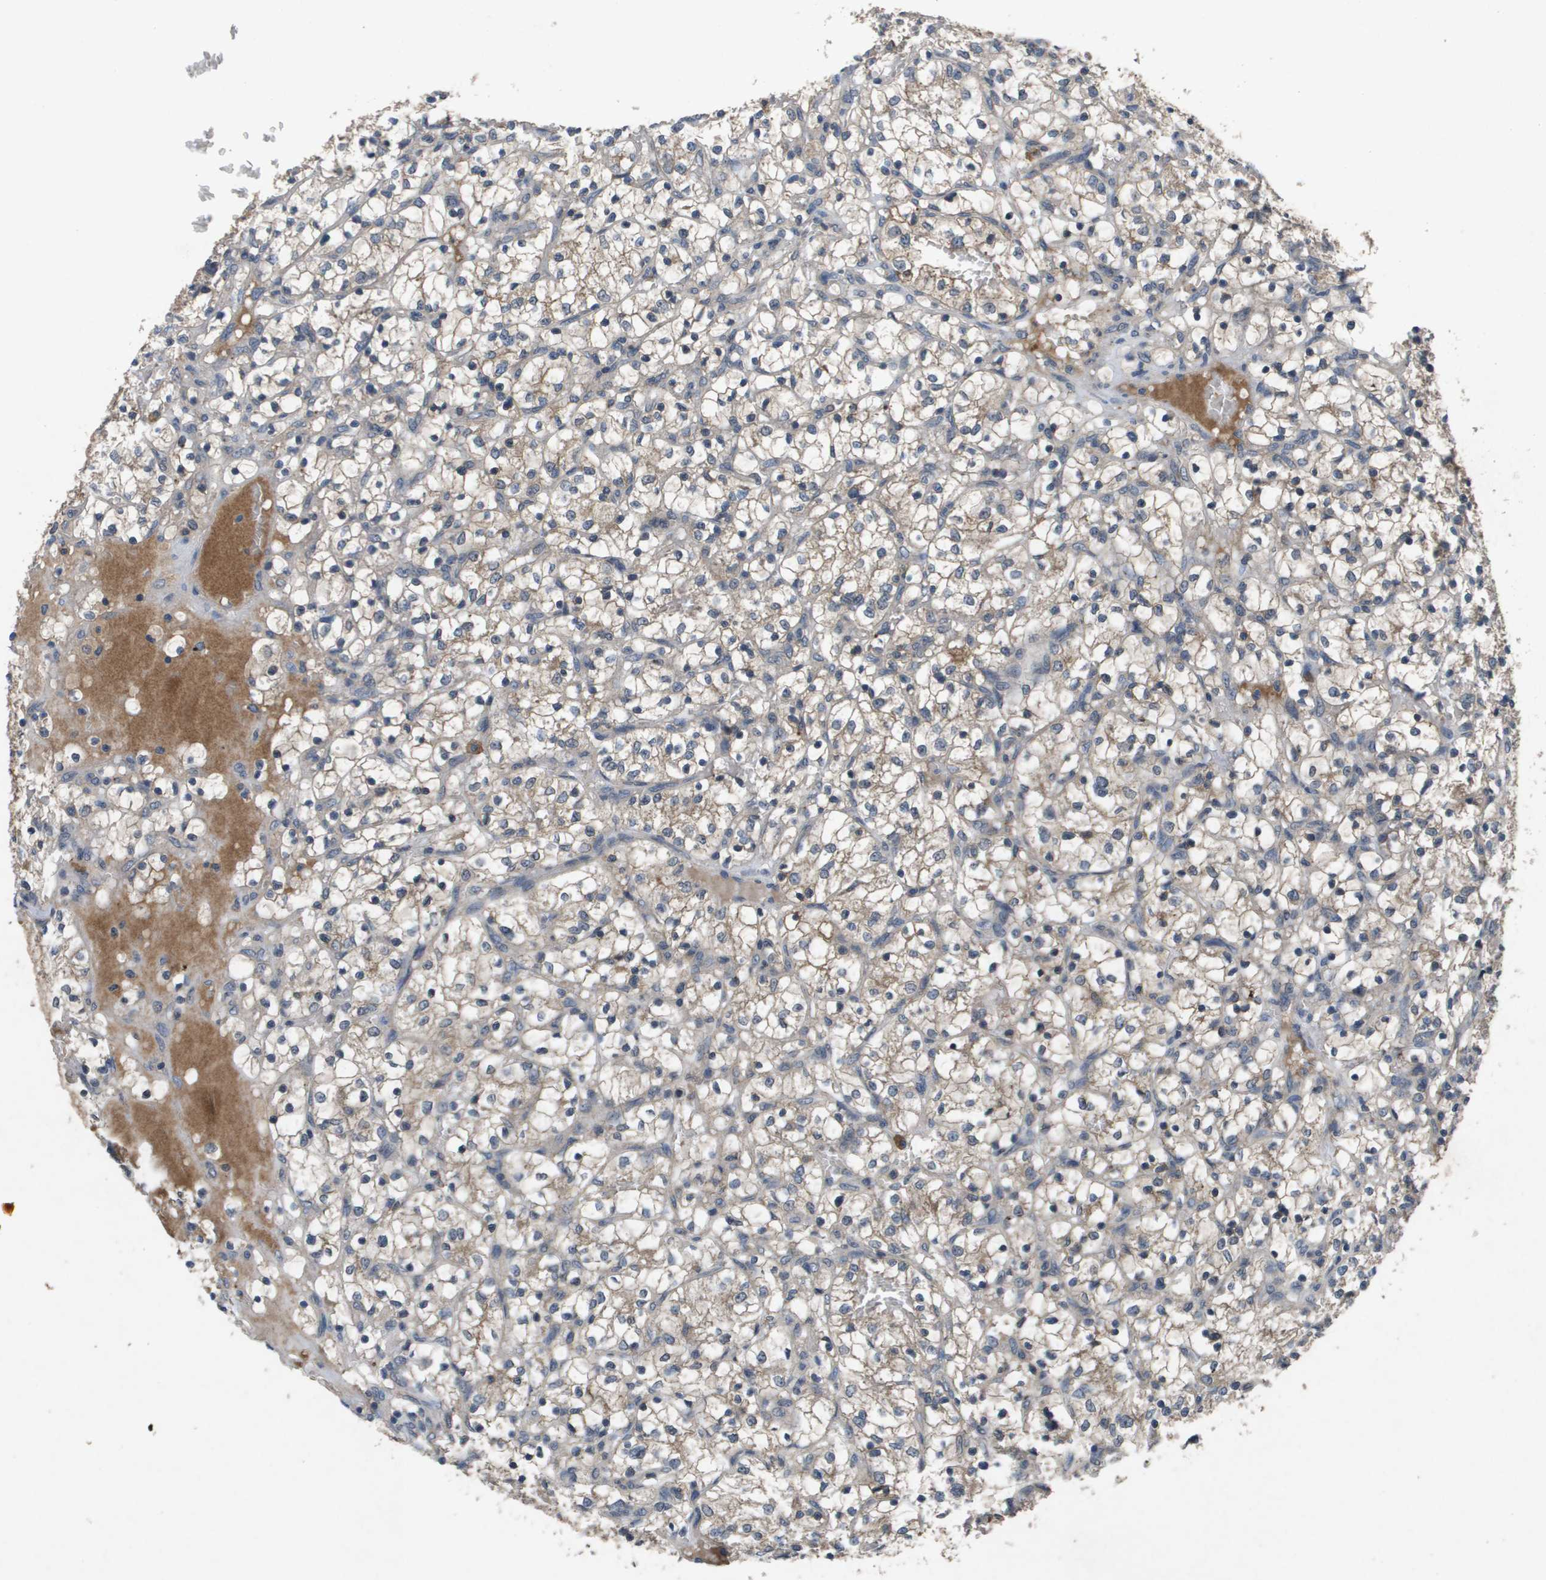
{"staining": {"intensity": "weak", "quantity": "<25%", "location": "cytoplasmic/membranous"}, "tissue": "renal cancer", "cell_type": "Tumor cells", "image_type": "cancer", "snomed": [{"axis": "morphology", "description": "Adenocarcinoma, NOS"}, {"axis": "topography", "description": "Kidney"}], "caption": "The IHC image has no significant staining in tumor cells of adenocarcinoma (renal) tissue.", "gene": "PROC", "patient": {"sex": "female", "age": 69}}